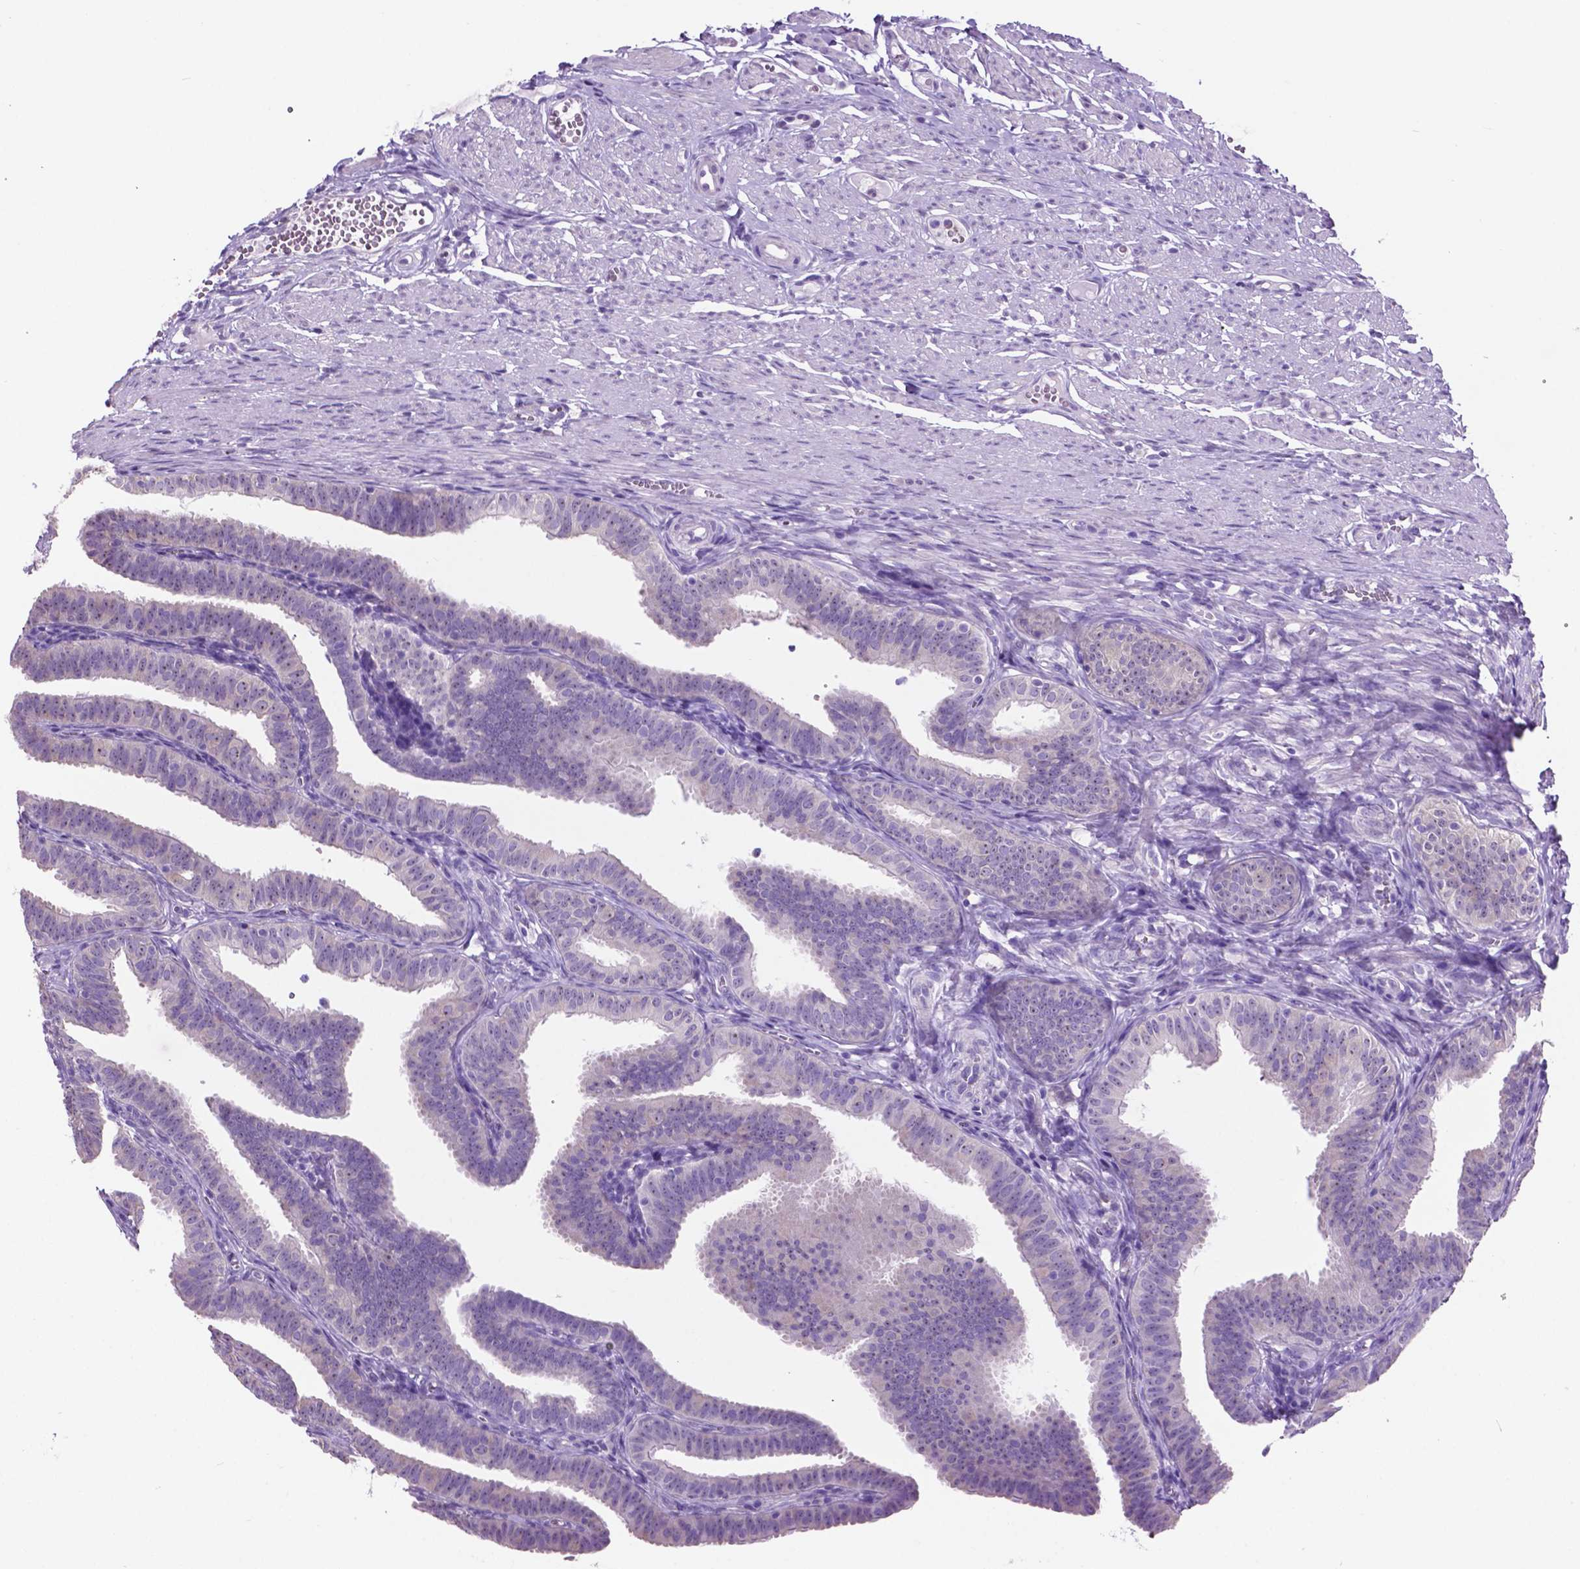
{"staining": {"intensity": "negative", "quantity": "none", "location": "none"}, "tissue": "fallopian tube", "cell_type": "Glandular cells", "image_type": "normal", "snomed": [{"axis": "morphology", "description": "Normal tissue, NOS"}, {"axis": "topography", "description": "Fallopian tube"}], "caption": "Immunohistochemistry of normal human fallopian tube exhibits no expression in glandular cells.", "gene": "SPDYA", "patient": {"sex": "female", "age": 25}}